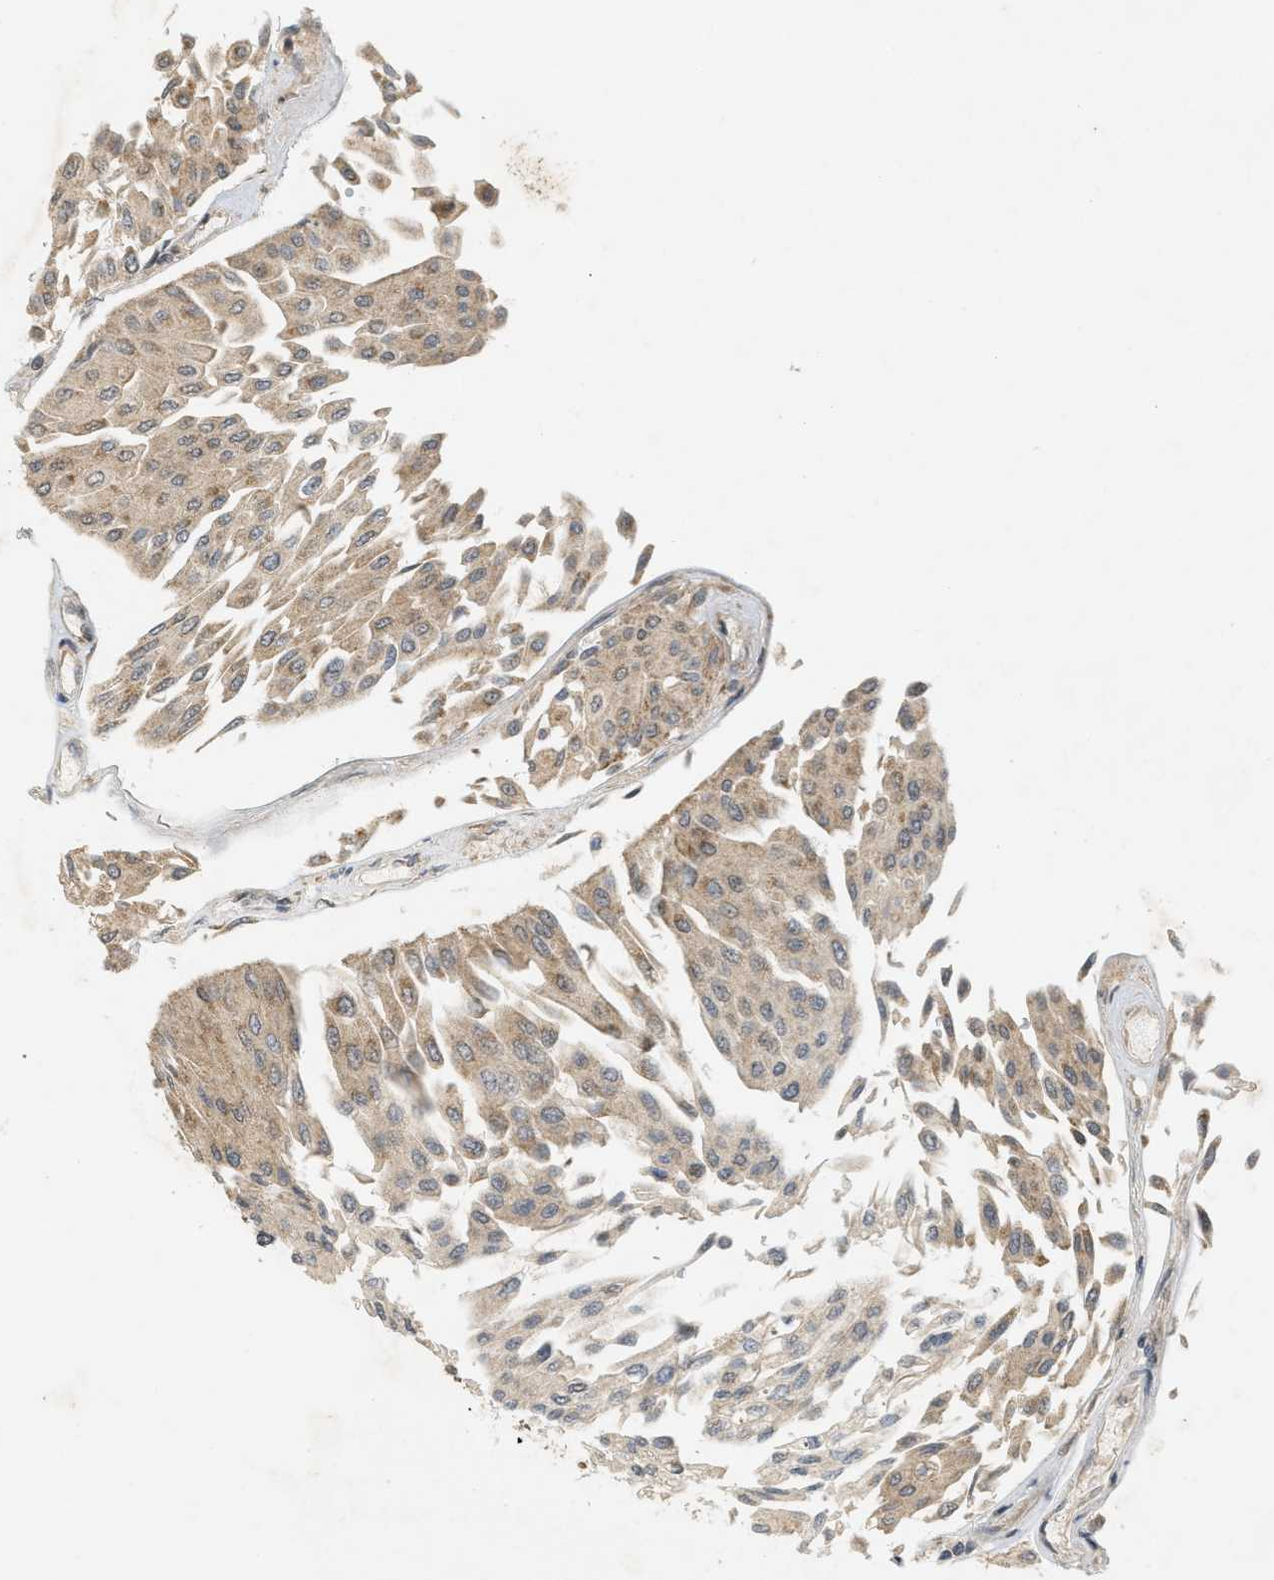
{"staining": {"intensity": "moderate", "quantity": ">75%", "location": "cytoplasmic/membranous"}, "tissue": "urothelial cancer", "cell_type": "Tumor cells", "image_type": "cancer", "snomed": [{"axis": "morphology", "description": "Urothelial carcinoma, Low grade"}, {"axis": "topography", "description": "Urinary bladder"}], "caption": "Tumor cells exhibit medium levels of moderate cytoplasmic/membranous staining in about >75% of cells in low-grade urothelial carcinoma.", "gene": "PRKD1", "patient": {"sex": "male", "age": 67}}